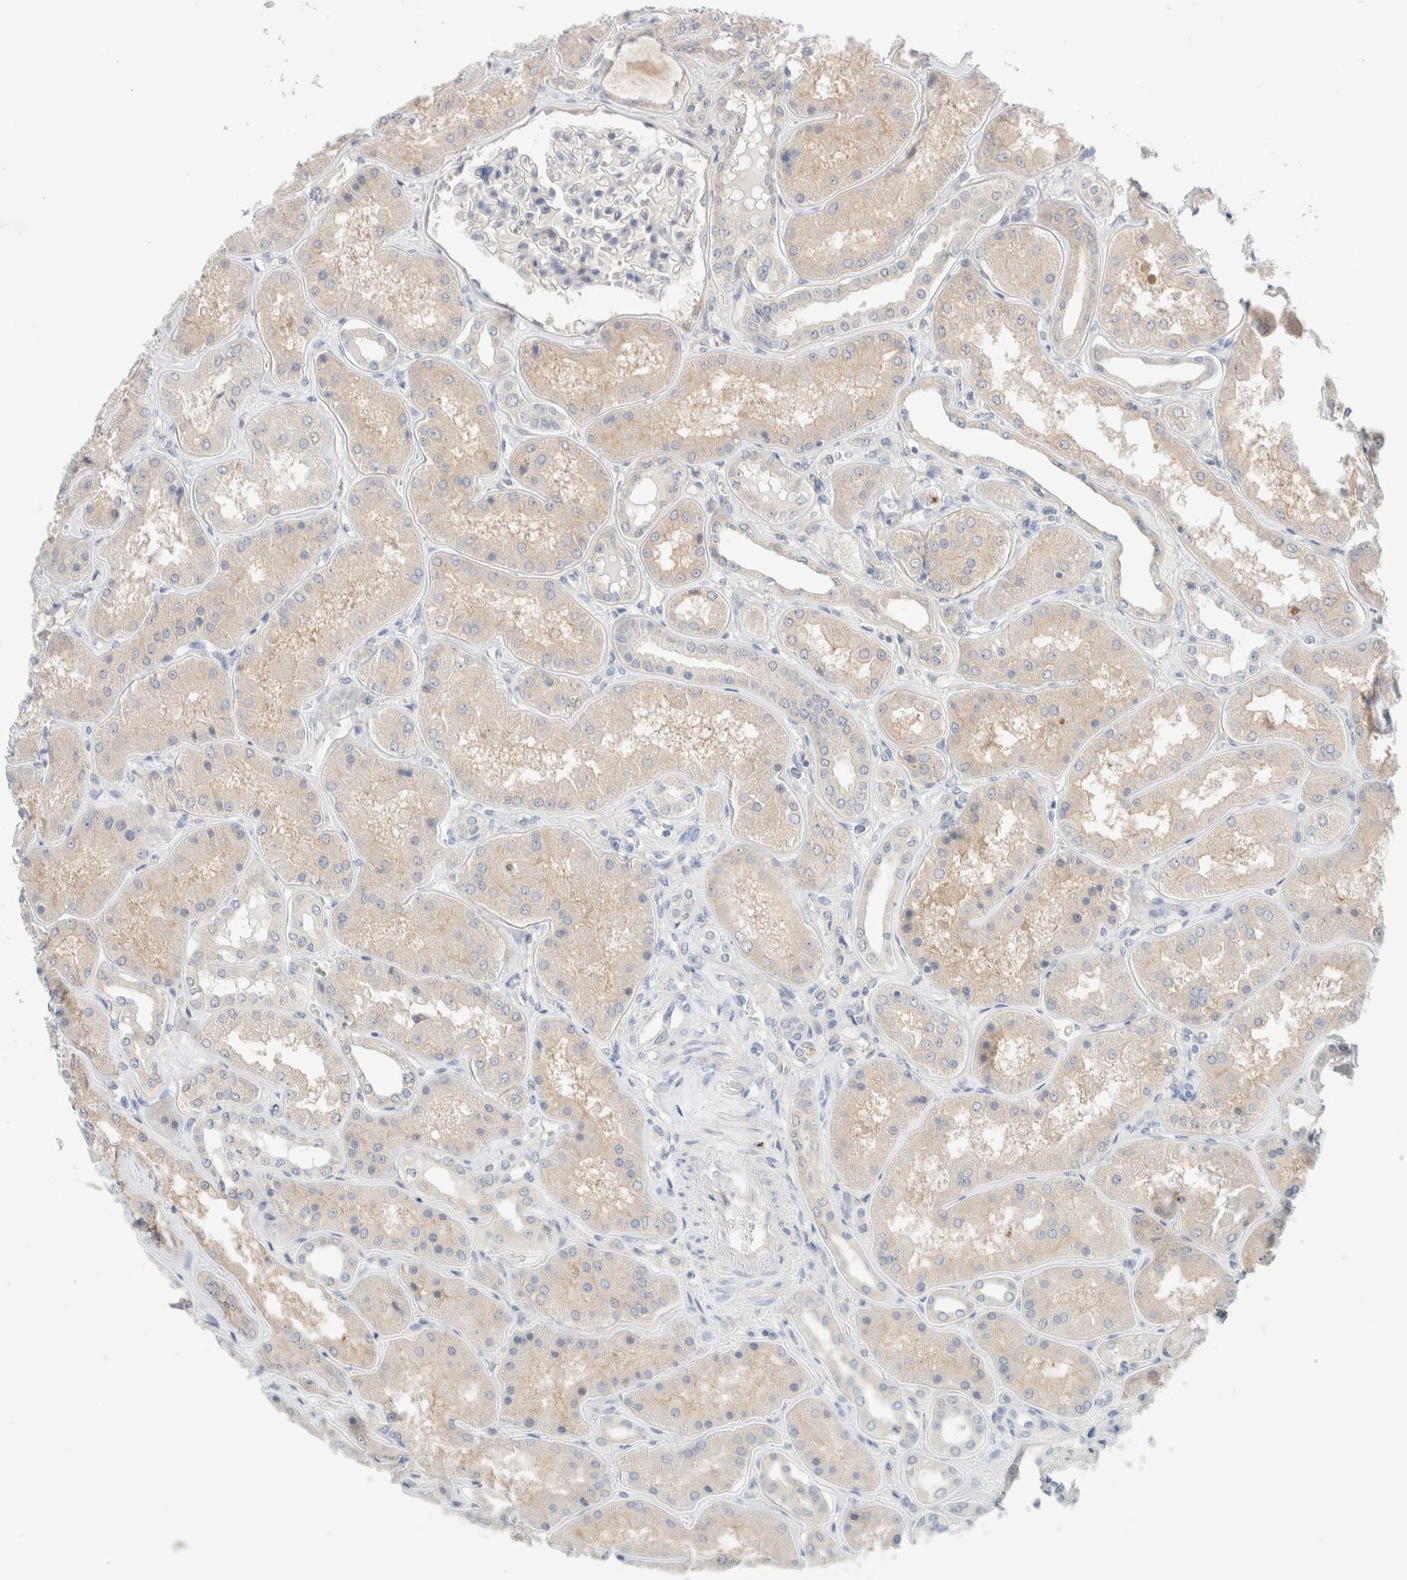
{"staining": {"intensity": "weak", "quantity": "<25%", "location": "cytoplasmic/membranous"}, "tissue": "kidney", "cell_type": "Cells in glomeruli", "image_type": "normal", "snomed": [{"axis": "morphology", "description": "Normal tissue, NOS"}, {"axis": "topography", "description": "Kidney"}], "caption": "High magnification brightfield microscopy of benign kidney stained with DAB (brown) and counterstained with hematoxylin (blue): cells in glomeruli show no significant positivity. (Brightfield microscopy of DAB IHC at high magnification).", "gene": "SDR16C5", "patient": {"sex": "female", "age": 56}}